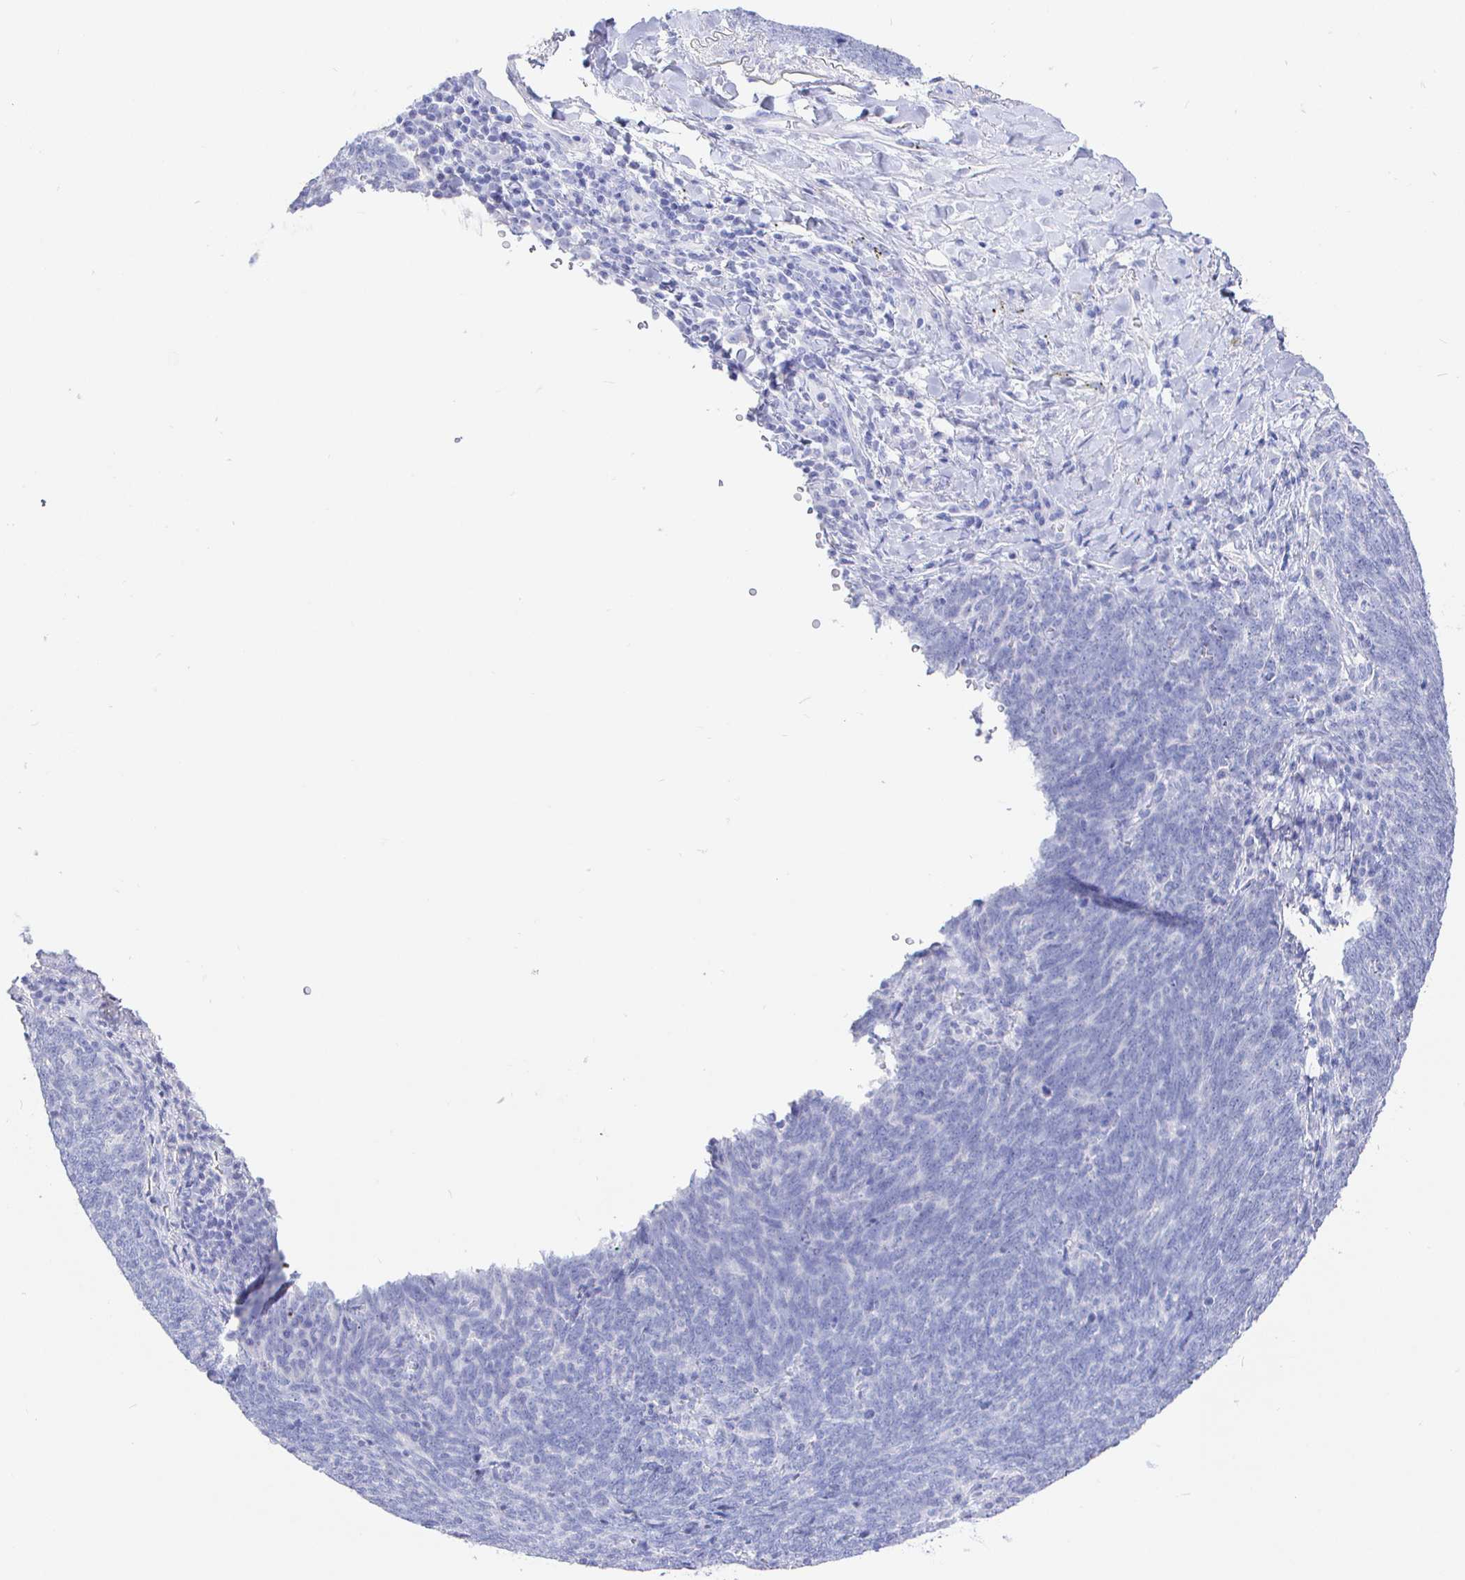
{"staining": {"intensity": "negative", "quantity": "none", "location": "none"}, "tissue": "lung cancer", "cell_type": "Tumor cells", "image_type": "cancer", "snomed": [{"axis": "morphology", "description": "Squamous cell carcinoma, NOS"}, {"axis": "topography", "description": "Lung"}], "caption": "Lung squamous cell carcinoma was stained to show a protein in brown. There is no significant positivity in tumor cells.", "gene": "CLCA1", "patient": {"sex": "female", "age": 72}}